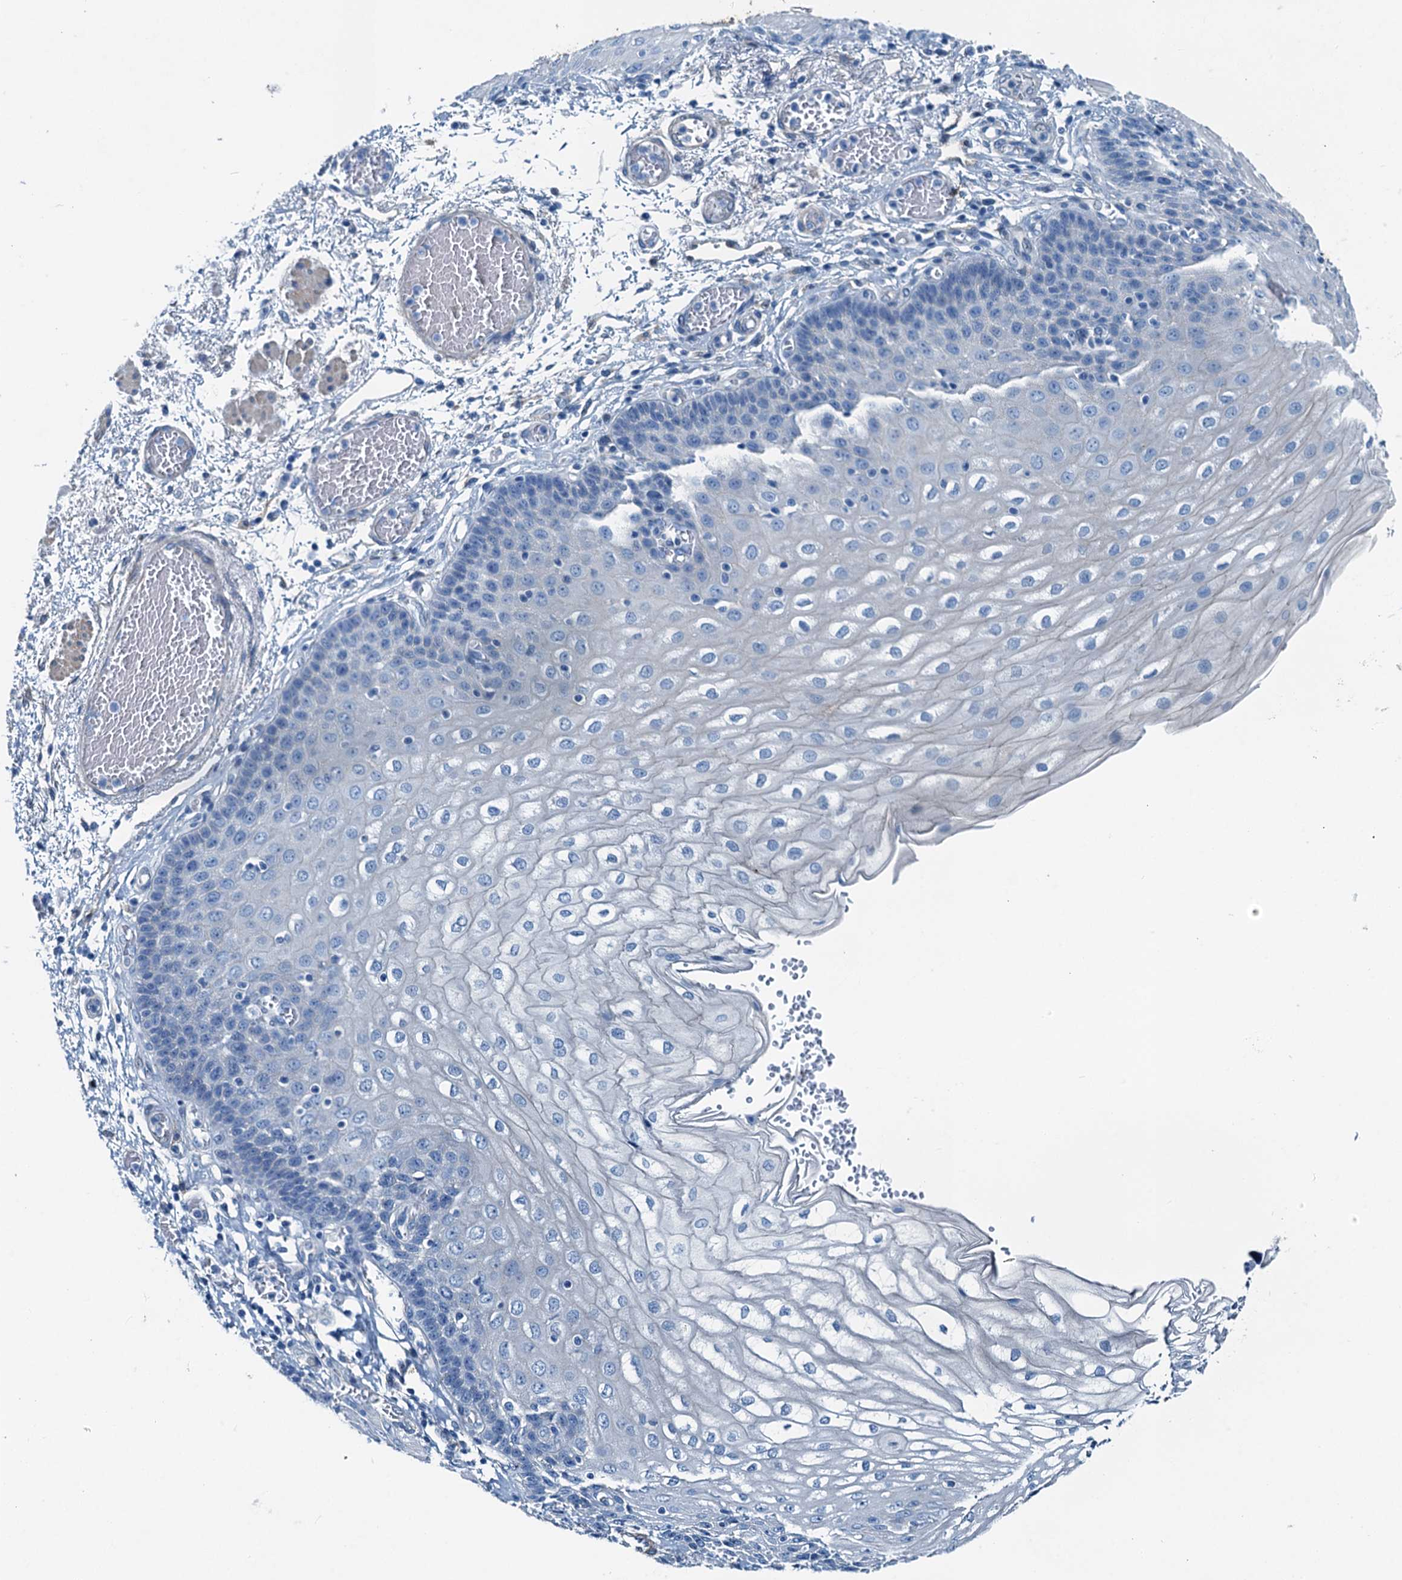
{"staining": {"intensity": "negative", "quantity": "none", "location": "none"}, "tissue": "esophagus", "cell_type": "Squamous epithelial cells", "image_type": "normal", "snomed": [{"axis": "morphology", "description": "Normal tissue, NOS"}, {"axis": "topography", "description": "Esophagus"}], "caption": "Squamous epithelial cells show no significant positivity in unremarkable esophagus.", "gene": "RAB3IL1", "patient": {"sex": "male", "age": 81}}